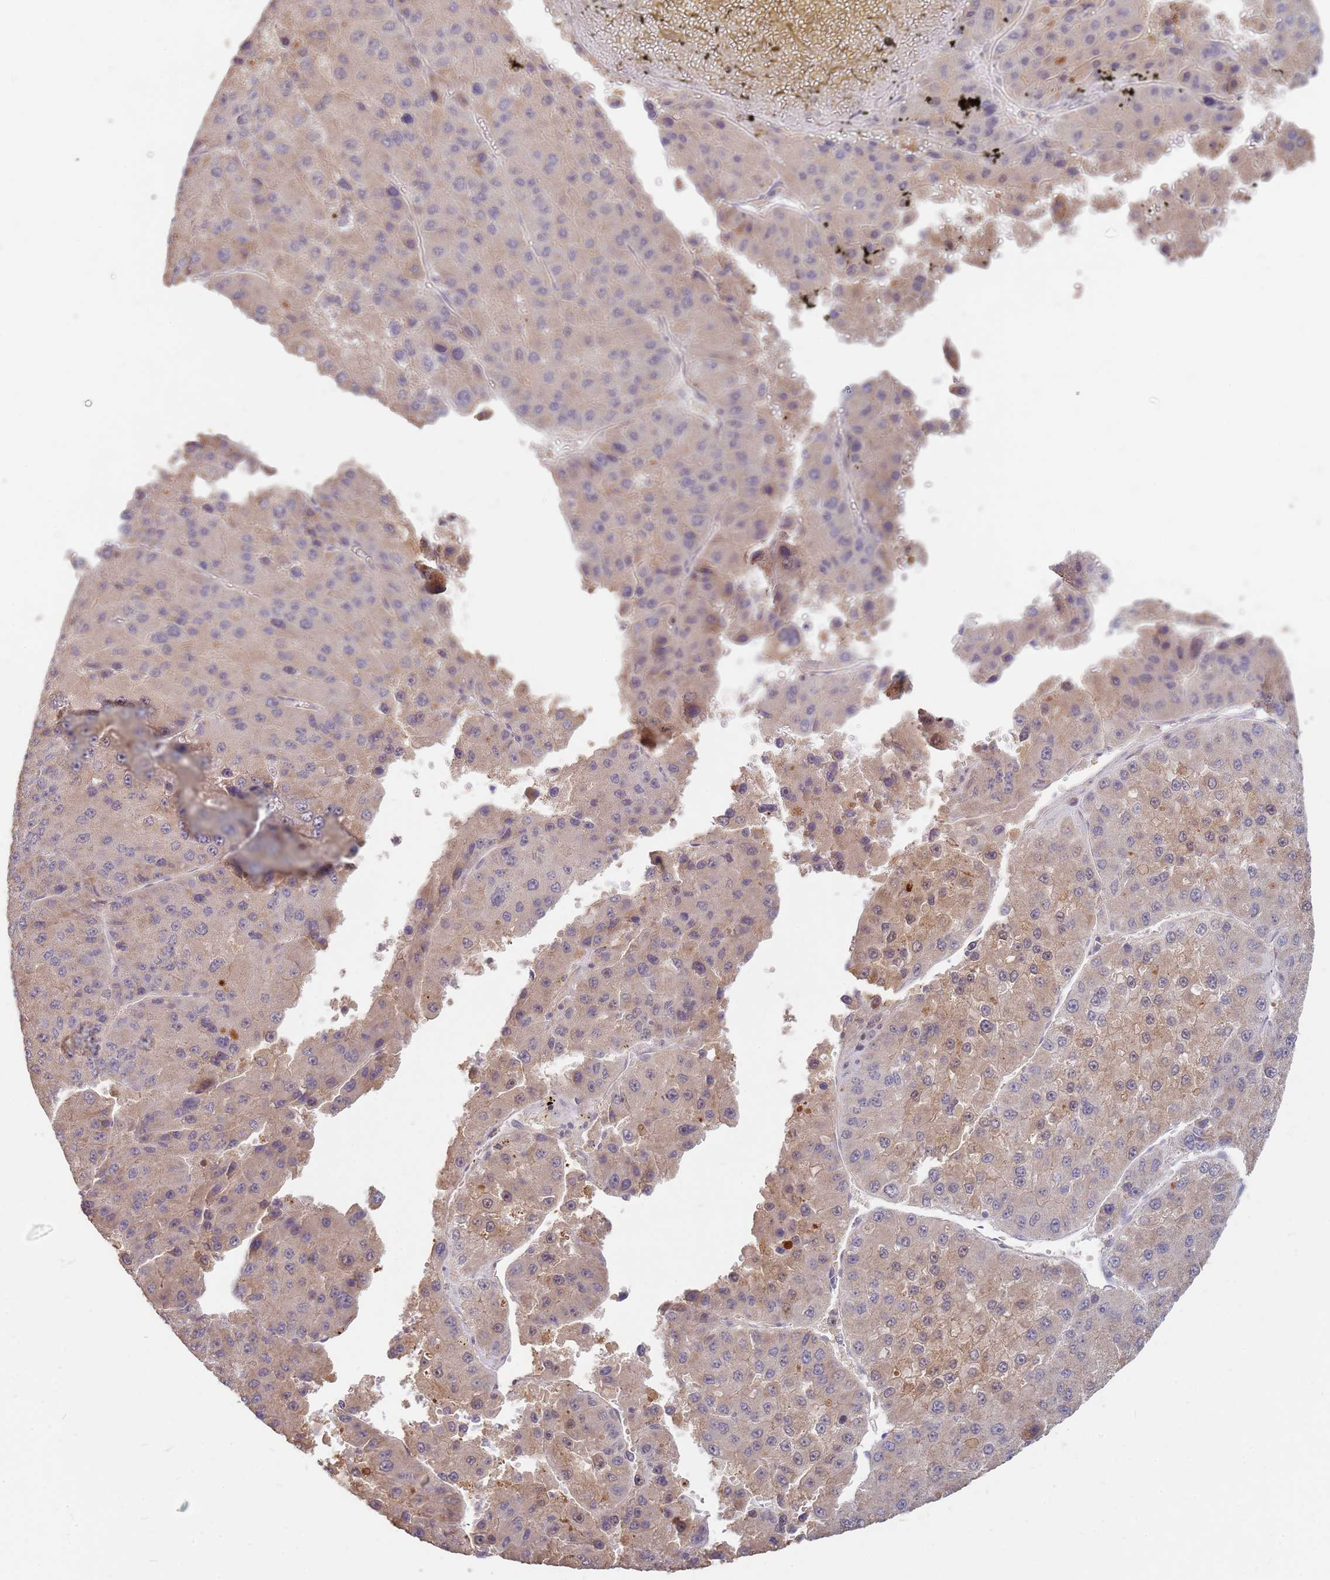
{"staining": {"intensity": "negative", "quantity": "none", "location": "none"}, "tissue": "liver cancer", "cell_type": "Tumor cells", "image_type": "cancer", "snomed": [{"axis": "morphology", "description": "Carcinoma, Hepatocellular, NOS"}, {"axis": "topography", "description": "Liver"}], "caption": "Protein analysis of liver cancer (hepatocellular carcinoma) exhibits no significant positivity in tumor cells. (DAB immunohistochemistry with hematoxylin counter stain).", "gene": "MPEG1", "patient": {"sex": "female", "age": 73}}